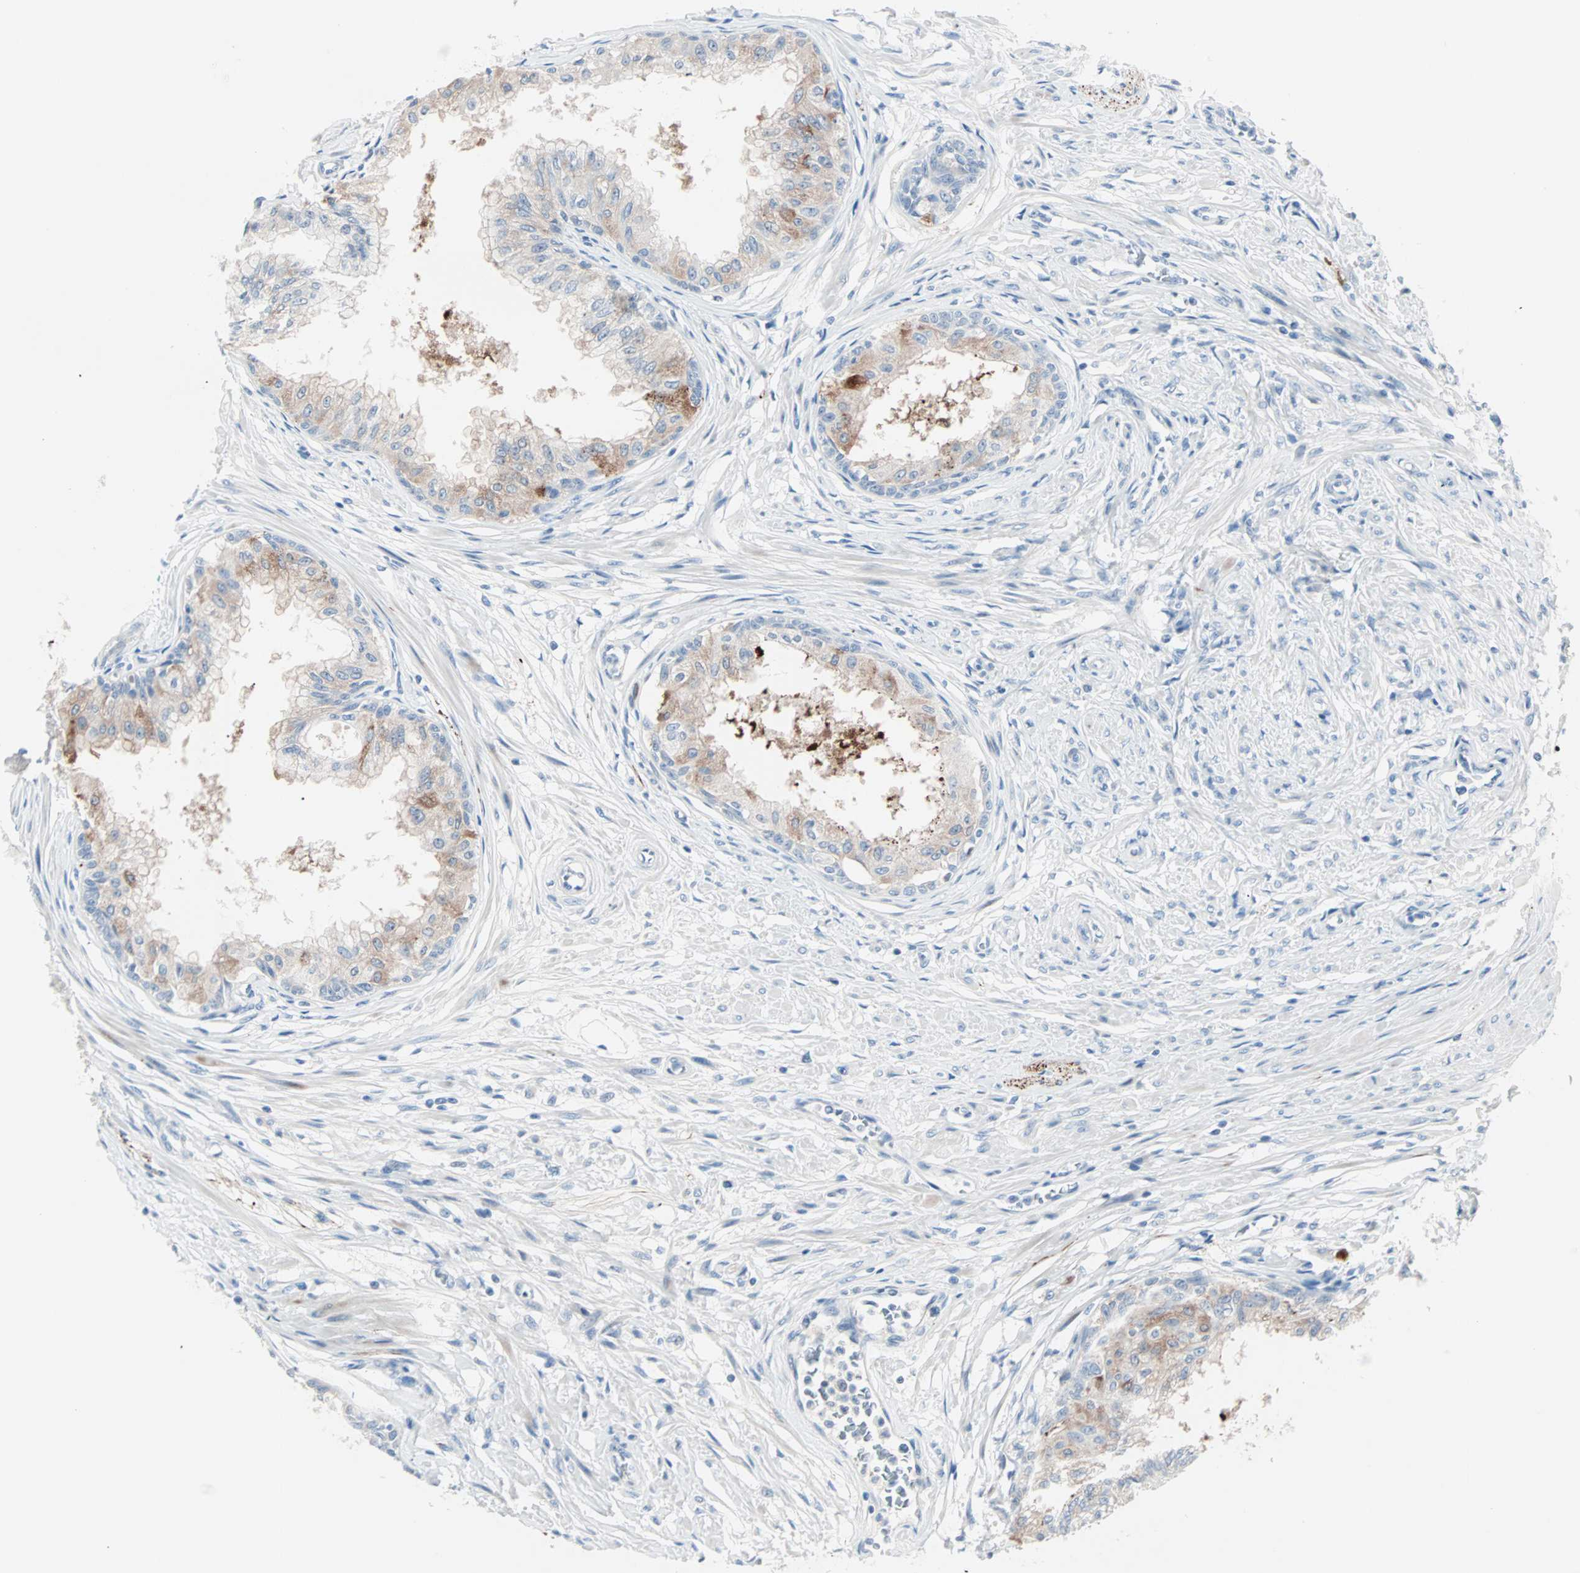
{"staining": {"intensity": "strong", "quantity": "<25%", "location": "cytoplasmic/membranous"}, "tissue": "prostate", "cell_type": "Glandular cells", "image_type": "normal", "snomed": [{"axis": "morphology", "description": "Normal tissue, NOS"}, {"axis": "topography", "description": "Prostate"}, {"axis": "topography", "description": "Seminal veicle"}], "caption": "The photomicrograph displays immunohistochemical staining of normal prostate. There is strong cytoplasmic/membranous expression is present in approximately <25% of glandular cells.", "gene": "NEFH", "patient": {"sex": "male", "age": 60}}